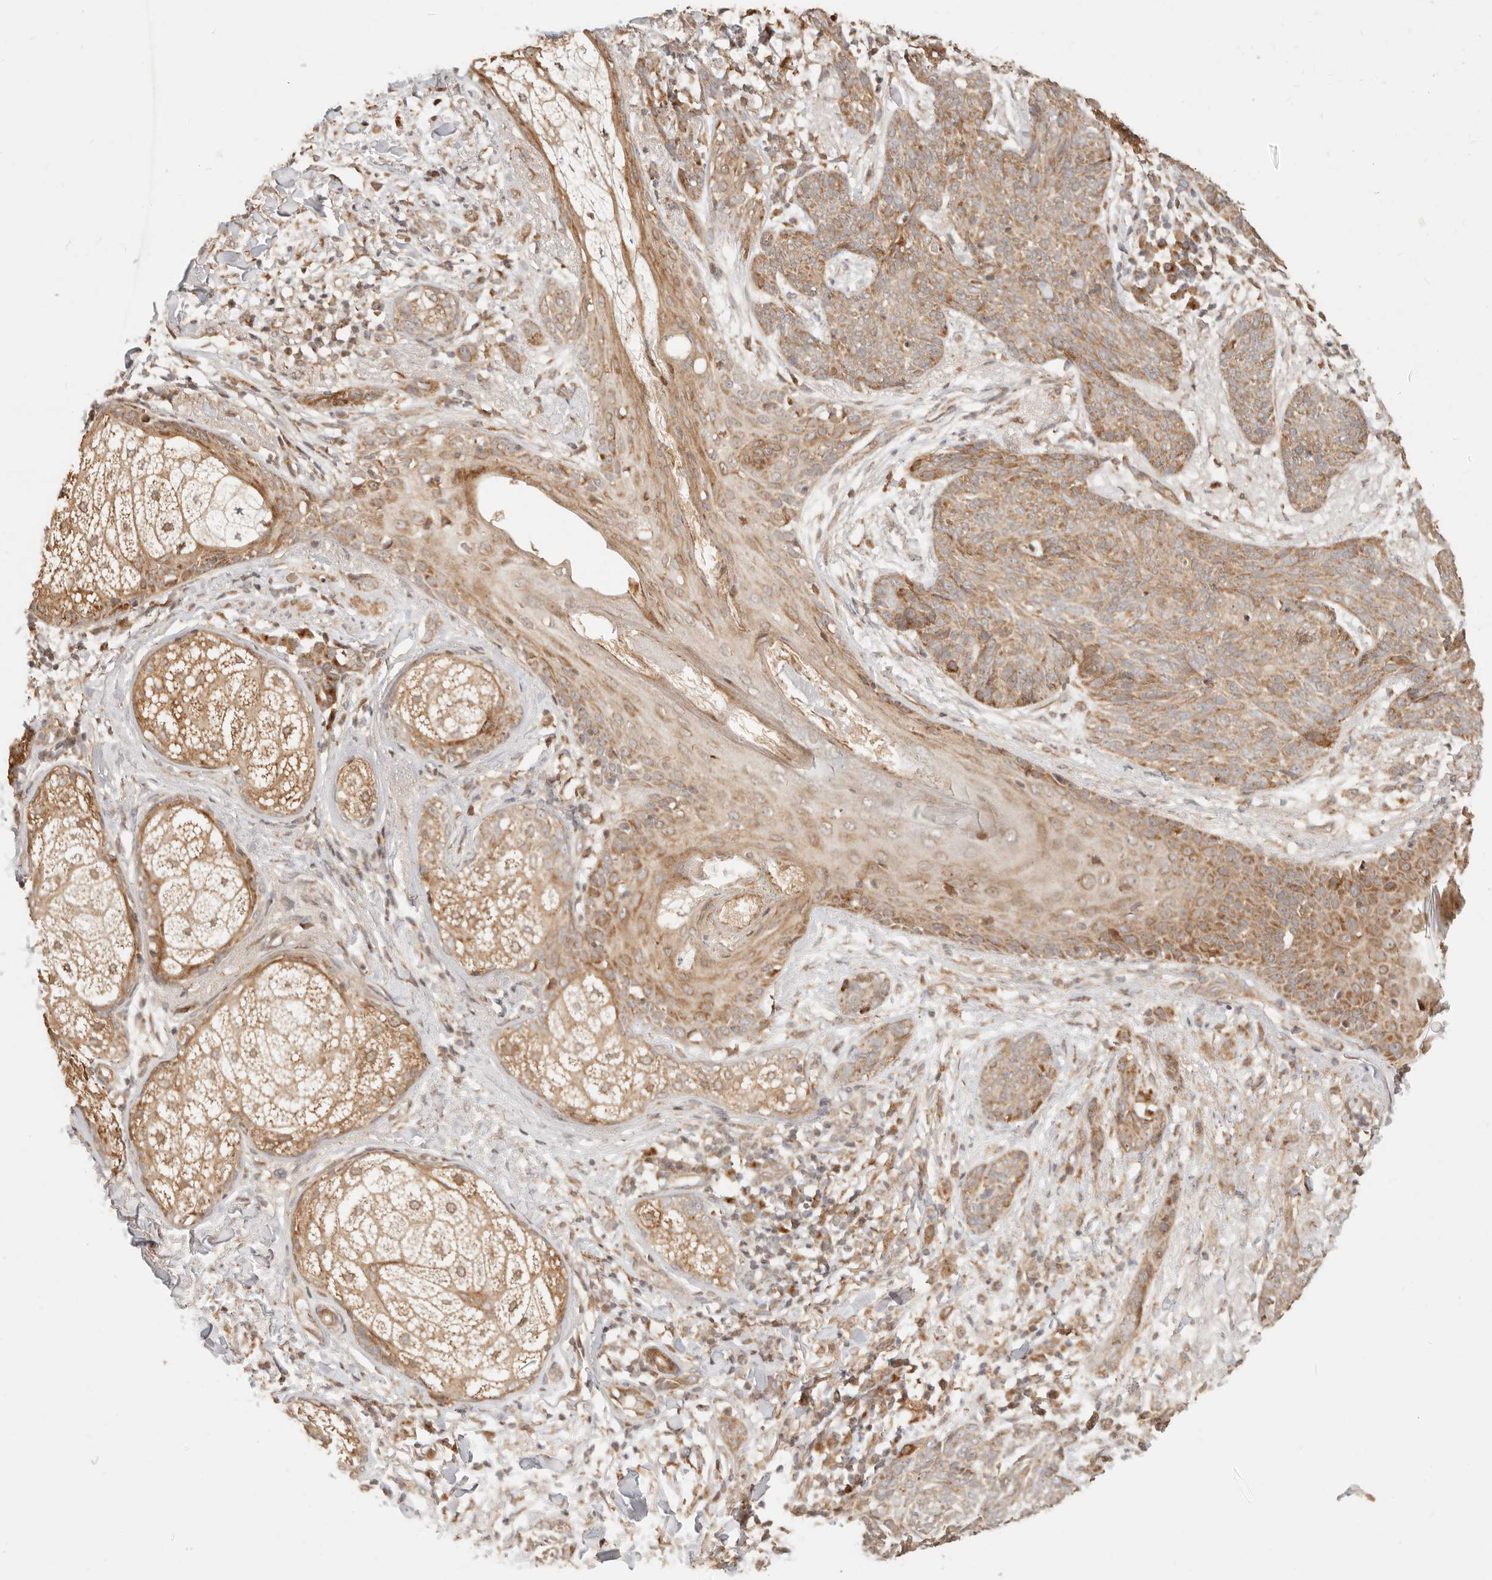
{"staining": {"intensity": "moderate", "quantity": ">75%", "location": "cytoplasmic/membranous"}, "tissue": "skin cancer", "cell_type": "Tumor cells", "image_type": "cancer", "snomed": [{"axis": "morphology", "description": "Basal cell carcinoma"}, {"axis": "topography", "description": "Skin"}], "caption": "A medium amount of moderate cytoplasmic/membranous expression is appreciated in approximately >75% of tumor cells in basal cell carcinoma (skin) tissue. Using DAB (brown) and hematoxylin (blue) stains, captured at high magnification using brightfield microscopy.", "gene": "TIMM17A", "patient": {"sex": "male", "age": 85}}